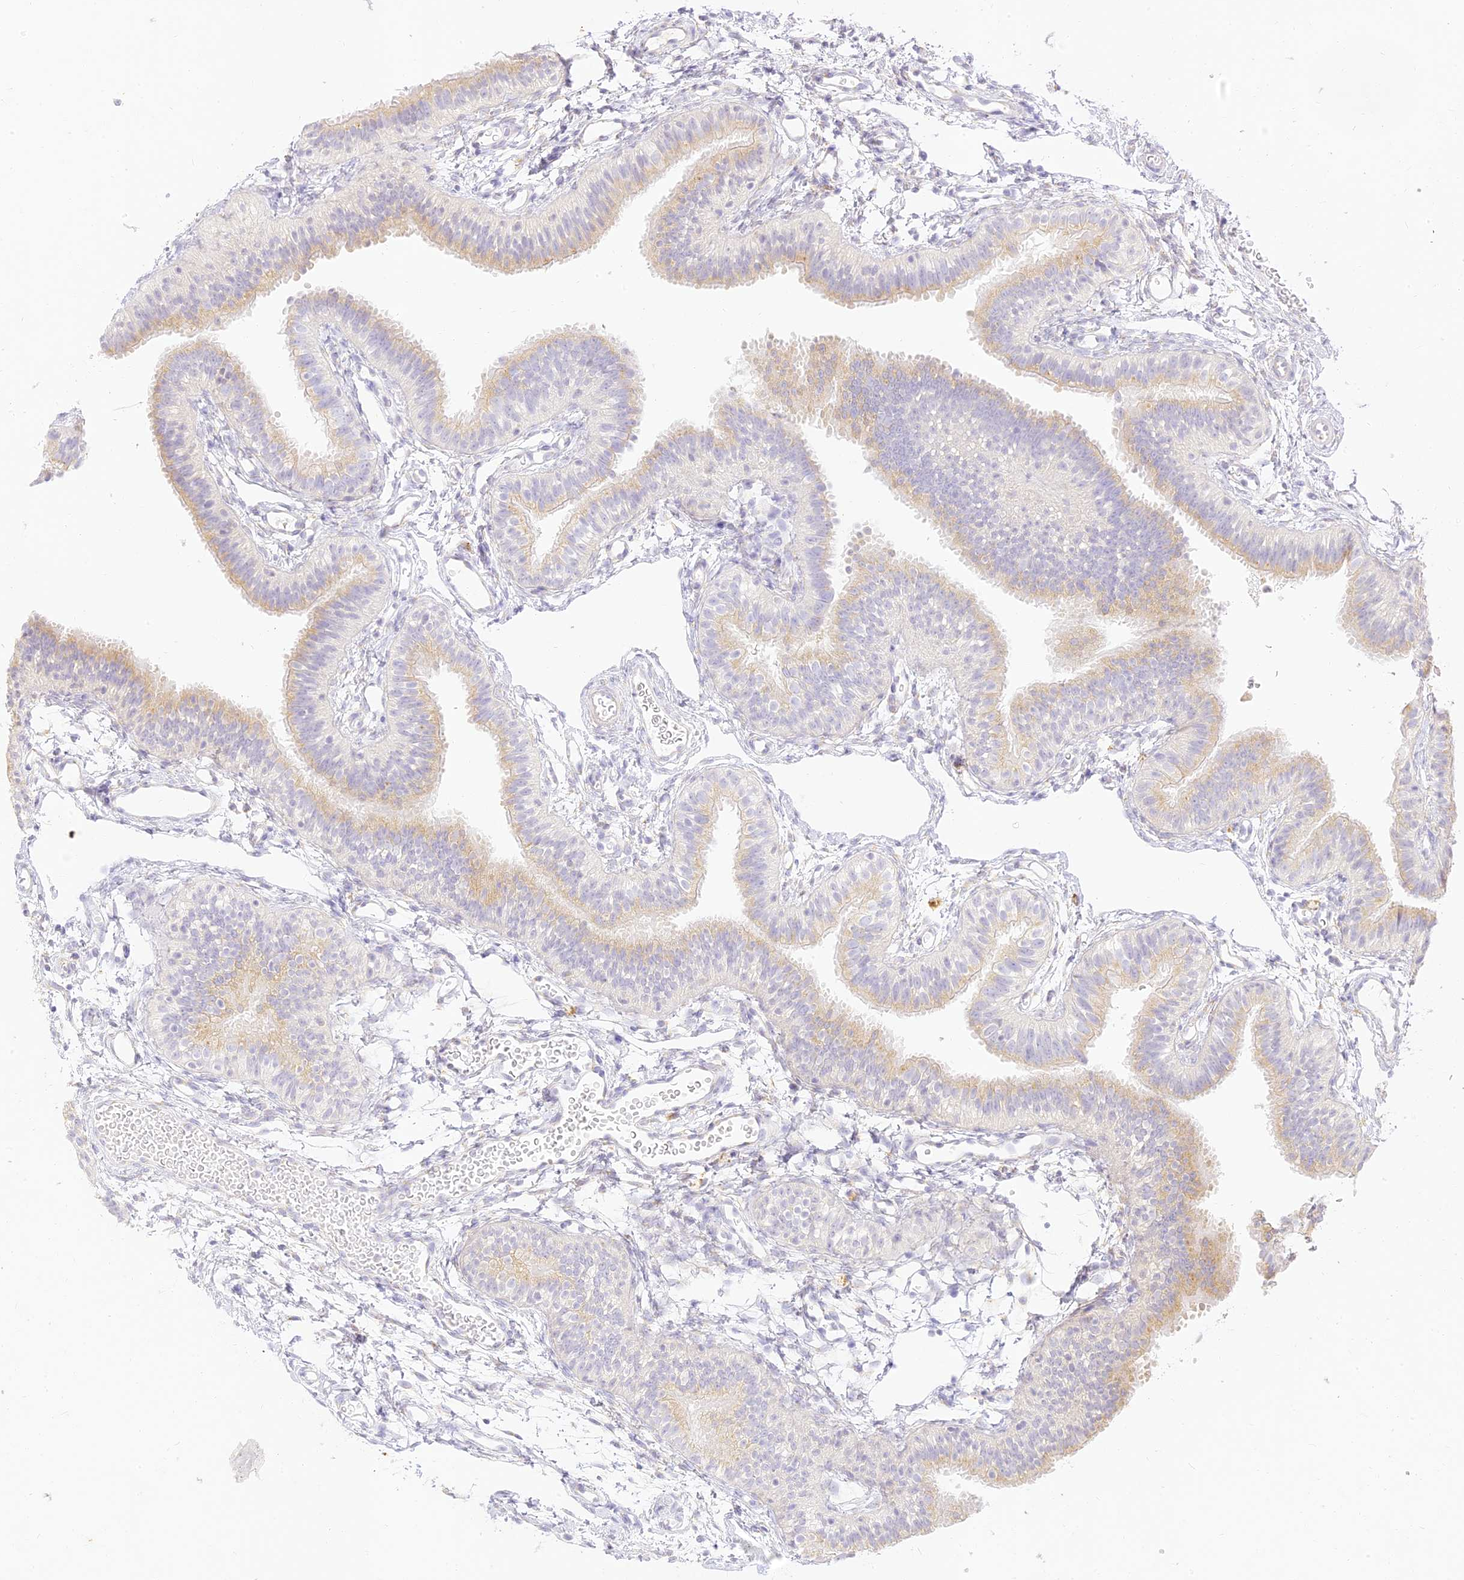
{"staining": {"intensity": "weak", "quantity": "25%-75%", "location": "cytoplasmic/membranous"}, "tissue": "fallopian tube", "cell_type": "Glandular cells", "image_type": "normal", "snomed": [{"axis": "morphology", "description": "Normal tissue, NOS"}, {"axis": "topography", "description": "Fallopian tube"}], "caption": "This image shows unremarkable fallopian tube stained with IHC to label a protein in brown. The cytoplasmic/membranous of glandular cells show weak positivity for the protein. Nuclei are counter-stained blue.", "gene": "SEC13", "patient": {"sex": "female", "age": 35}}